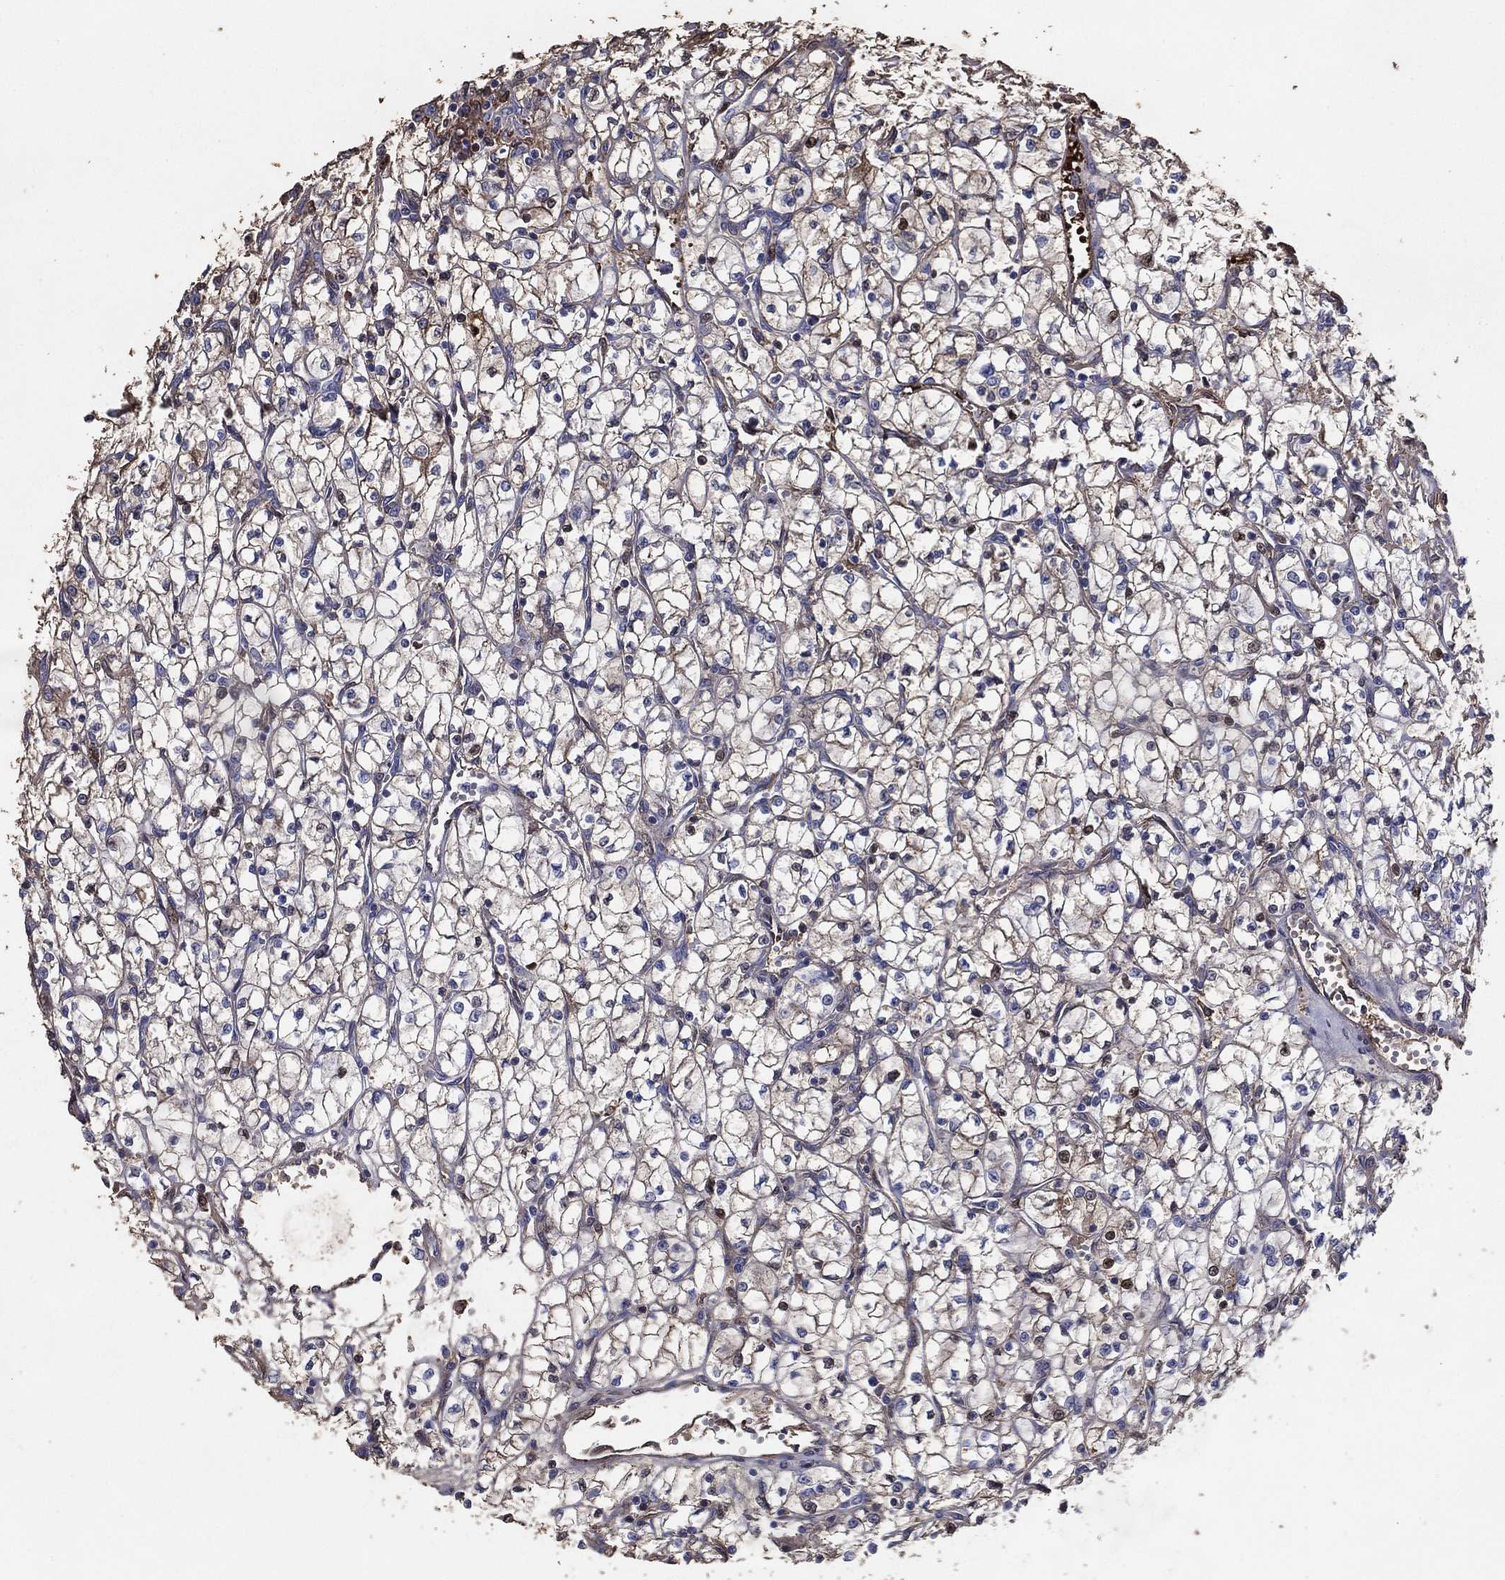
{"staining": {"intensity": "moderate", "quantity": "<25%", "location": "cytoplasmic/membranous"}, "tissue": "renal cancer", "cell_type": "Tumor cells", "image_type": "cancer", "snomed": [{"axis": "morphology", "description": "Adenocarcinoma, NOS"}, {"axis": "topography", "description": "Kidney"}], "caption": "IHC histopathology image of neoplastic tissue: human adenocarcinoma (renal) stained using immunohistochemistry (IHC) displays low levels of moderate protein expression localized specifically in the cytoplasmic/membranous of tumor cells, appearing as a cytoplasmic/membranous brown color.", "gene": "EFNA1", "patient": {"sex": "female", "age": 64}}